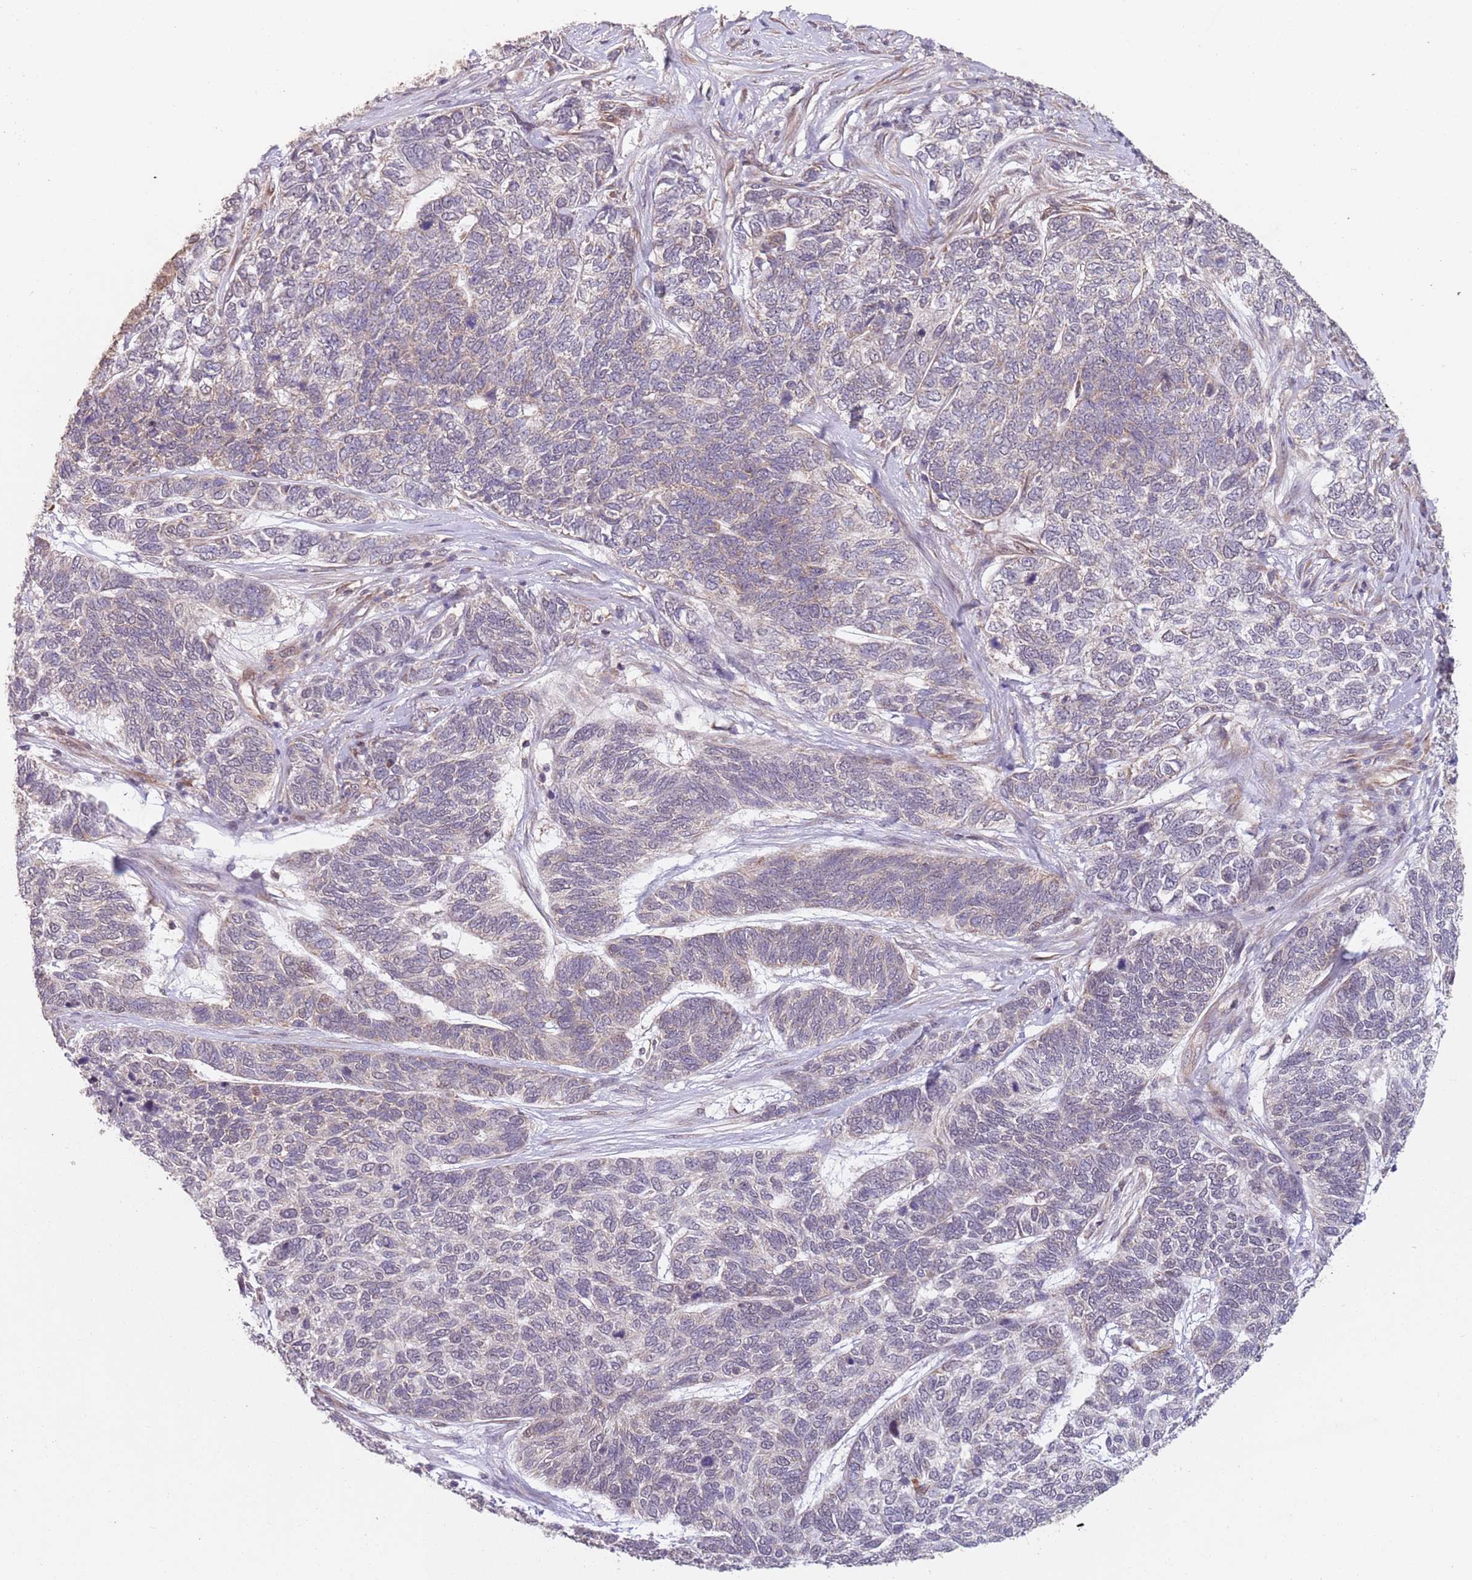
{"staining": {"intensity": "weak", "quantity": "<25%", "location": "nuclear"}, "tissue": "skin cancer", "cell_type": "Tumor cells", "image_type": "cancer", "snomed": [{"axis": "morphology", "description": "Basal cell carcinoma"}, {"axis": "topography", "description": "Skin"}], "caption": "This photomicrograph is of skin cancer stained with IHC to label a protein in brown with the nuclei are counter-stained blue. There is no expression in tumor cells.", "gene": "CHD9", "patient": {"sex": "female", "age": 65}}